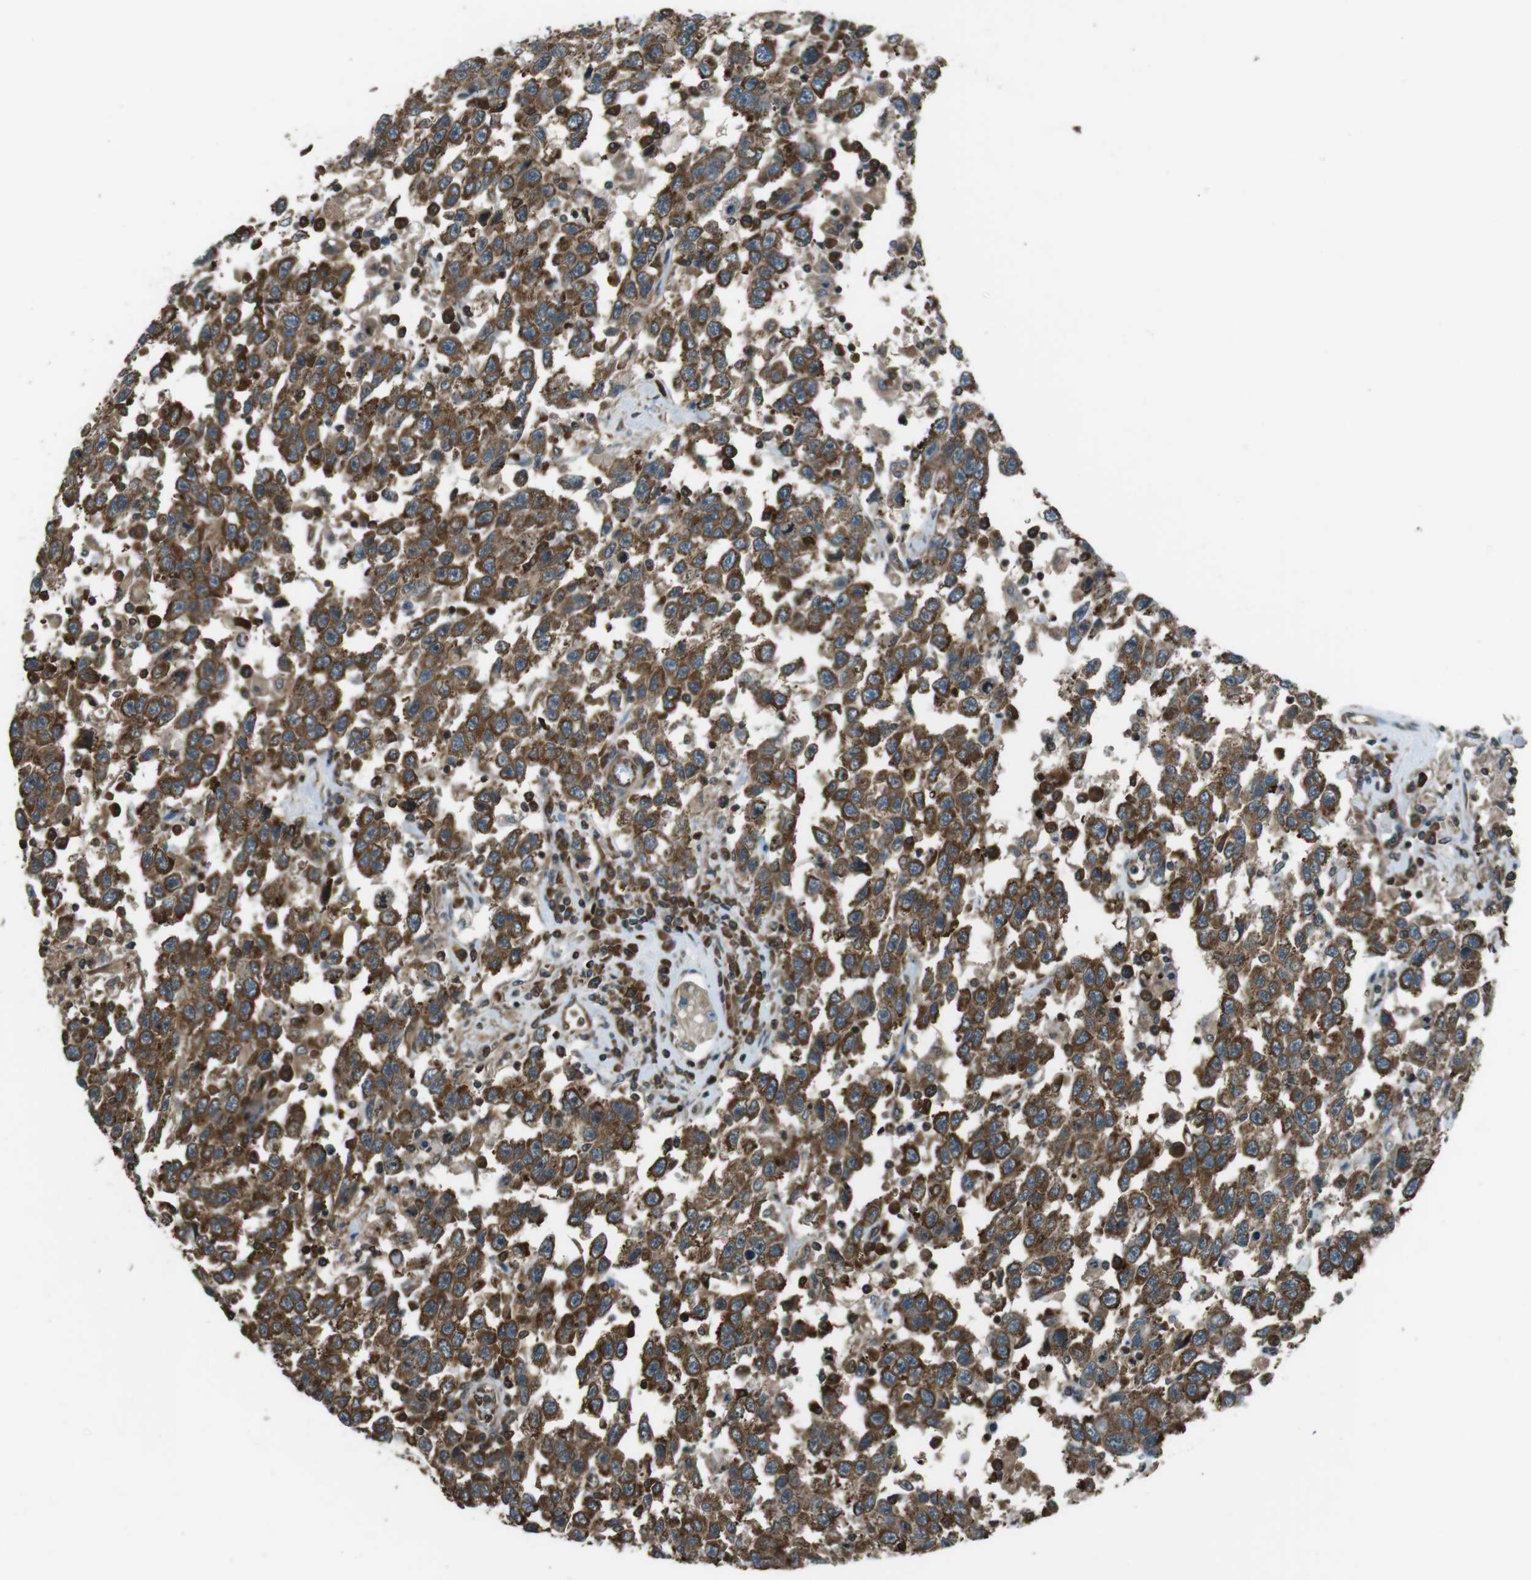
{"staining": {"intensity": "moderate", "quantity": ">75%", "location": "cytoplasmic/membranous"}, "tissue": "testis cancer", "cell_type": "Tumor cells", "image_type": "cancer", "snomed": [{"axis": "morphology", "description": "Seminoma, NOS"}, {"axis": "topography", "description": "Testis"}], "caption": "A histopathology image showing moderate cytoplasmic/membranous expression in about >75% of tumor cells in seminoma (testis), as visualized by brown immunohistochemical staining.", "gene": "PA2G4", "patient": {"sex": "male", "age": 41}}